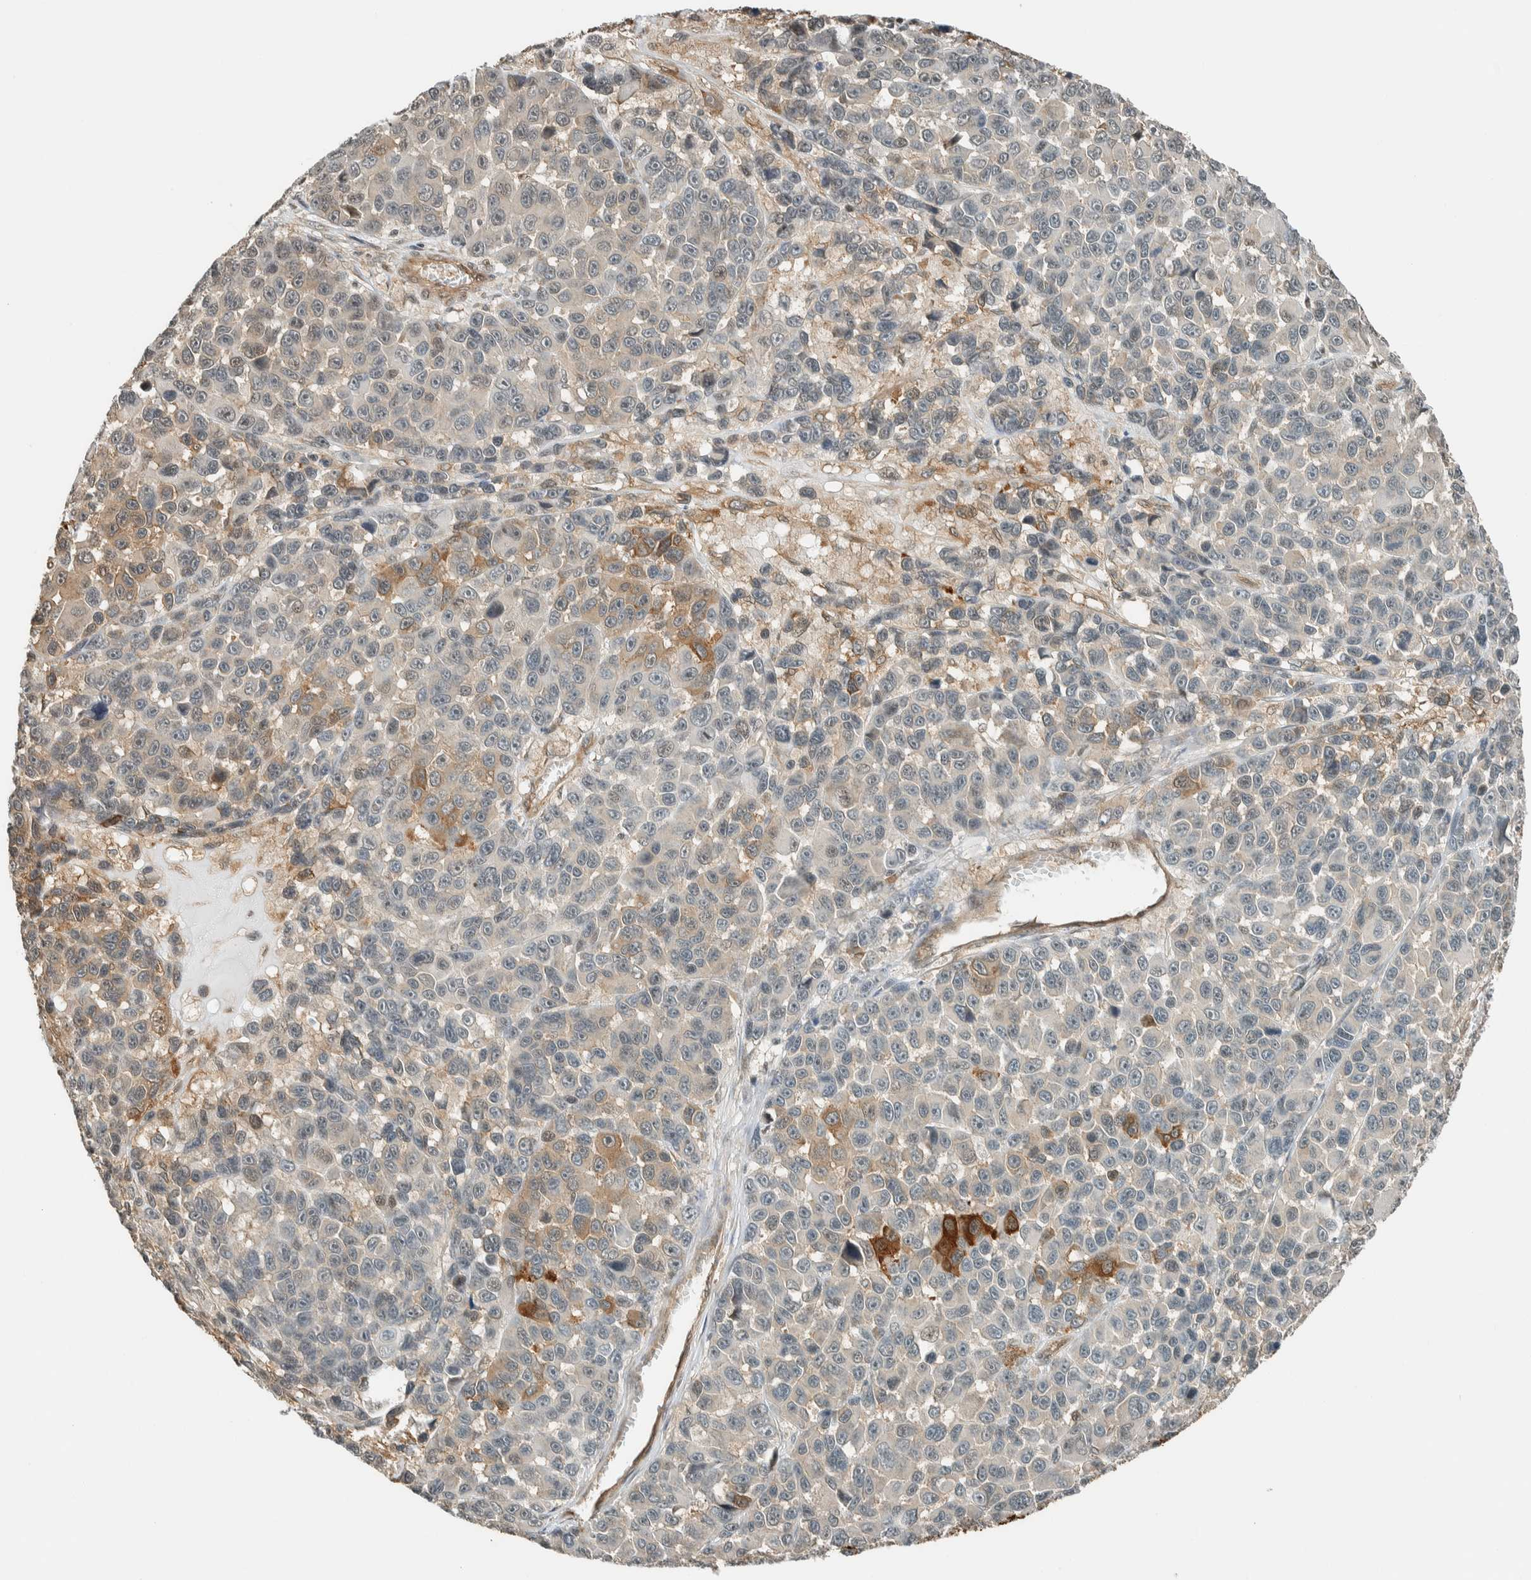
{"staining": {"intensity": "weak", "quantity": "25%-75%", "location": "cytoplasmic/membranous"}, "tissue": "melanoma", "cell_type": "Tumor cells", "image_type": "cancer", "snomed": [{"axis": "morphology", "description": "Malignant melanoma, NOS"}, {"axis": "topography", "description": "Skin"}], "caption": "The image exhibits immunohistochemical staining of melanoma. There is weak cytoplasmic/membranous expression is appreciated in about 25%-75% of tumor cells.", "gene": "NIBAN2", "patient": {"sex": "male", "age": 53}}